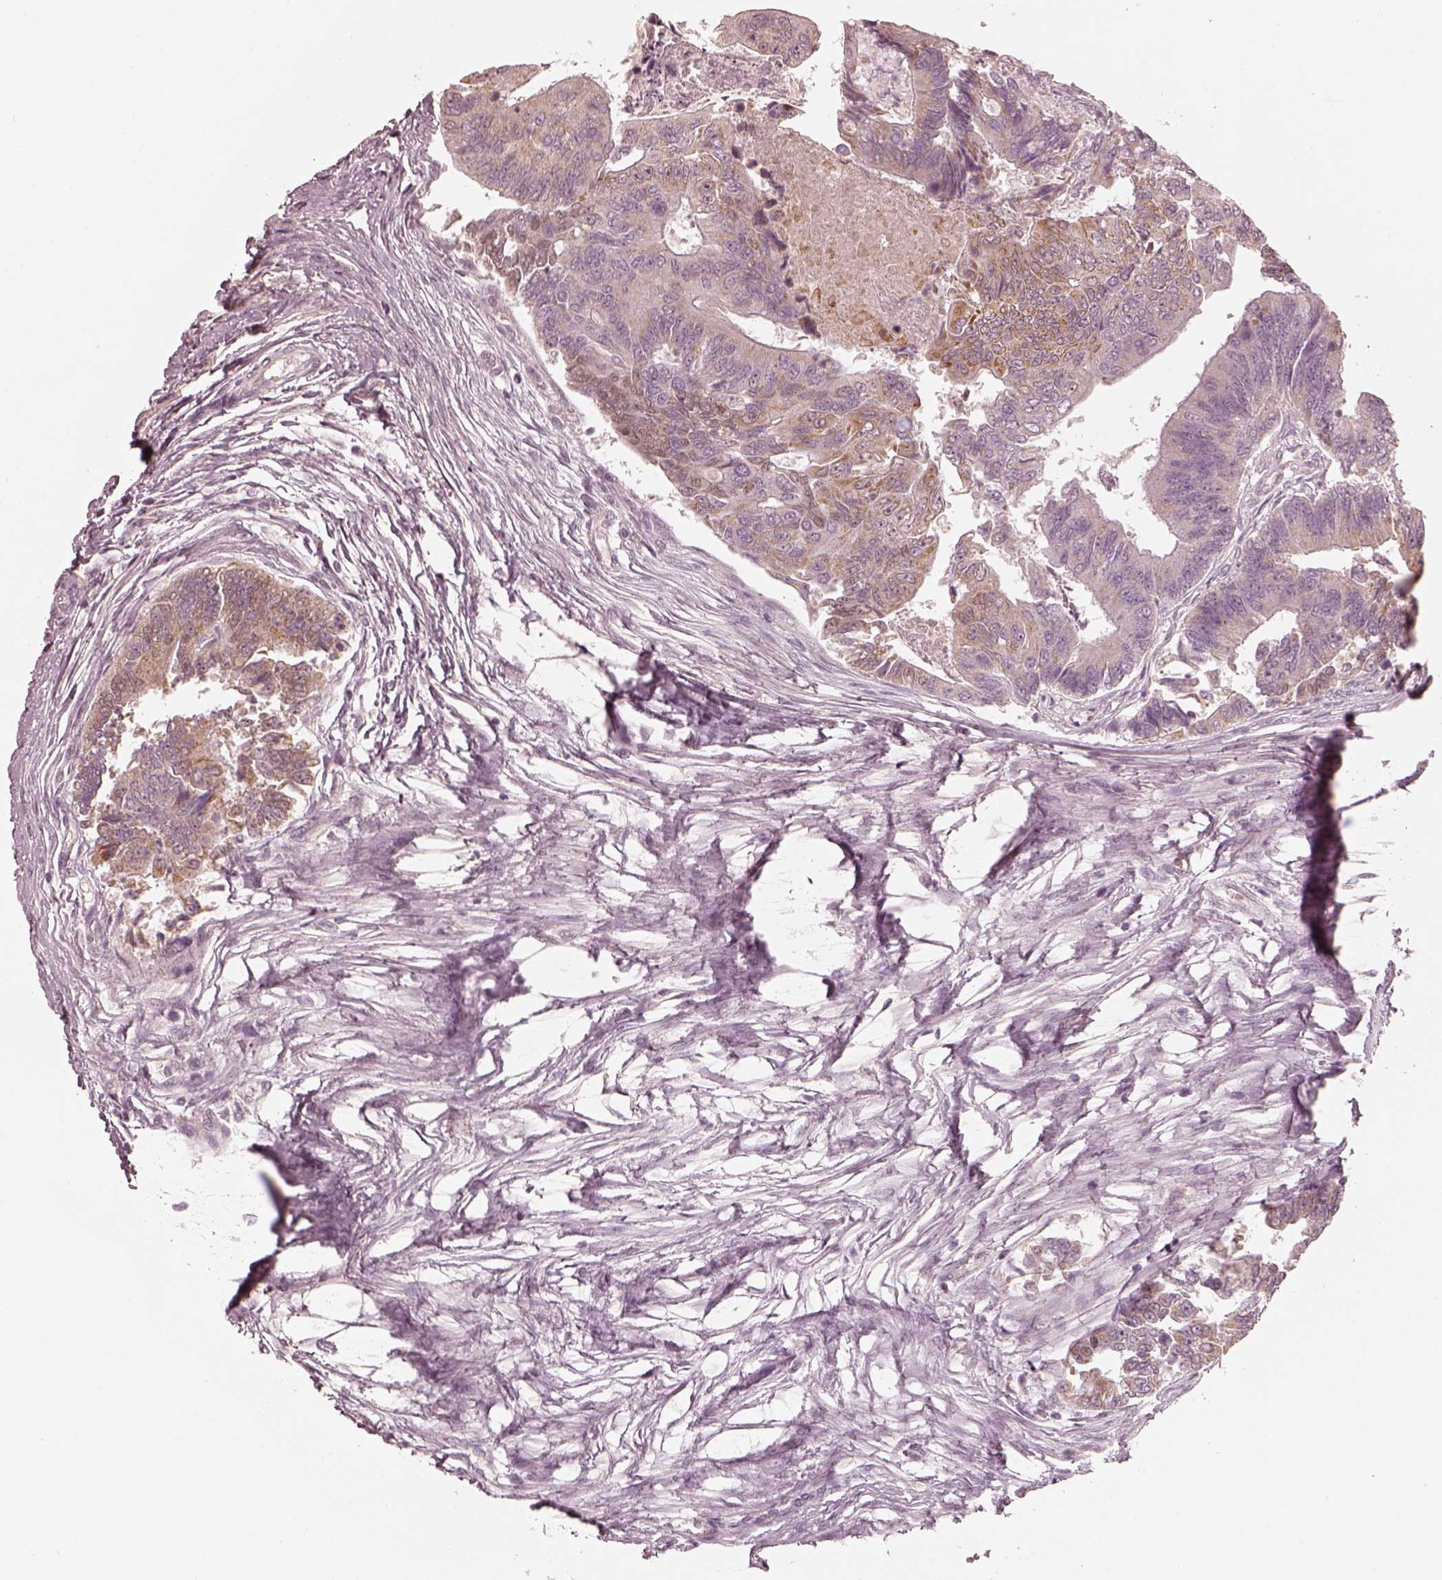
{"staining": {"intensity": "weak", "quantity": "<25%", "location": "cytoplasmic/membranous"}, "tissue": "colorectal cancer", "cell_type": "Tumor cells", "image_type": "cancer", "snomed": [{"axis": "morphology", "description": "Adenocarcinoma, NOS"}, {"axis": "topography", "description": "Colon"}], "caption": "This is an immunohistochemistry (IHC) photomicrograph of colorectal cancer. There is no expression in tumor cells.", "gene": "IQCB1", "patient": {"sex": "female", "age": 67}}